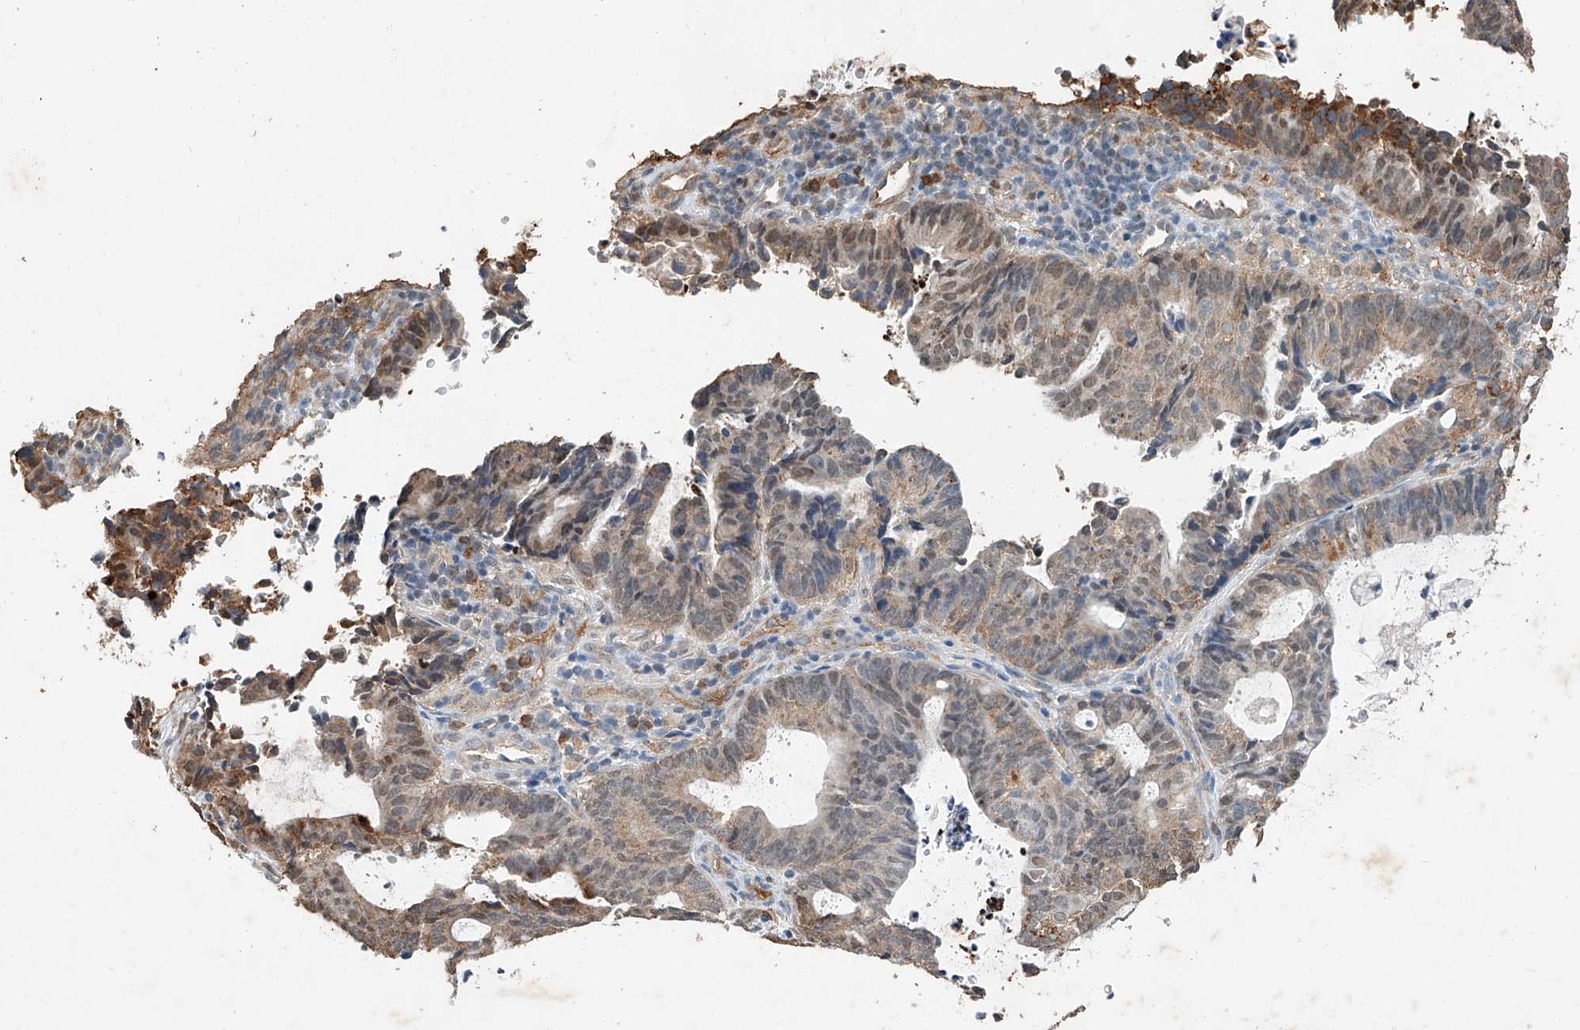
{"staining": {"intensity": "moderate", "quantity": "<25%", "location": "cytoplasmic/membranous"}, "tissue": "endometrial cancer", "cell_type": "Tumor cells", "image_type": "cancer", "snomed": [{"axis": "morphology", "description": "Adenocarcinoma, NOS"}, {"axis": "topography", "description": "Uterus"}], "caption": "Brown immunohistochemical staining in human endometrial cancer reveals moderate cytoplasmic/membranous staining in approximately <25% of tumor cells.", "gene": "CTDP1", "patient": {"sex": "female", "age": 83}}